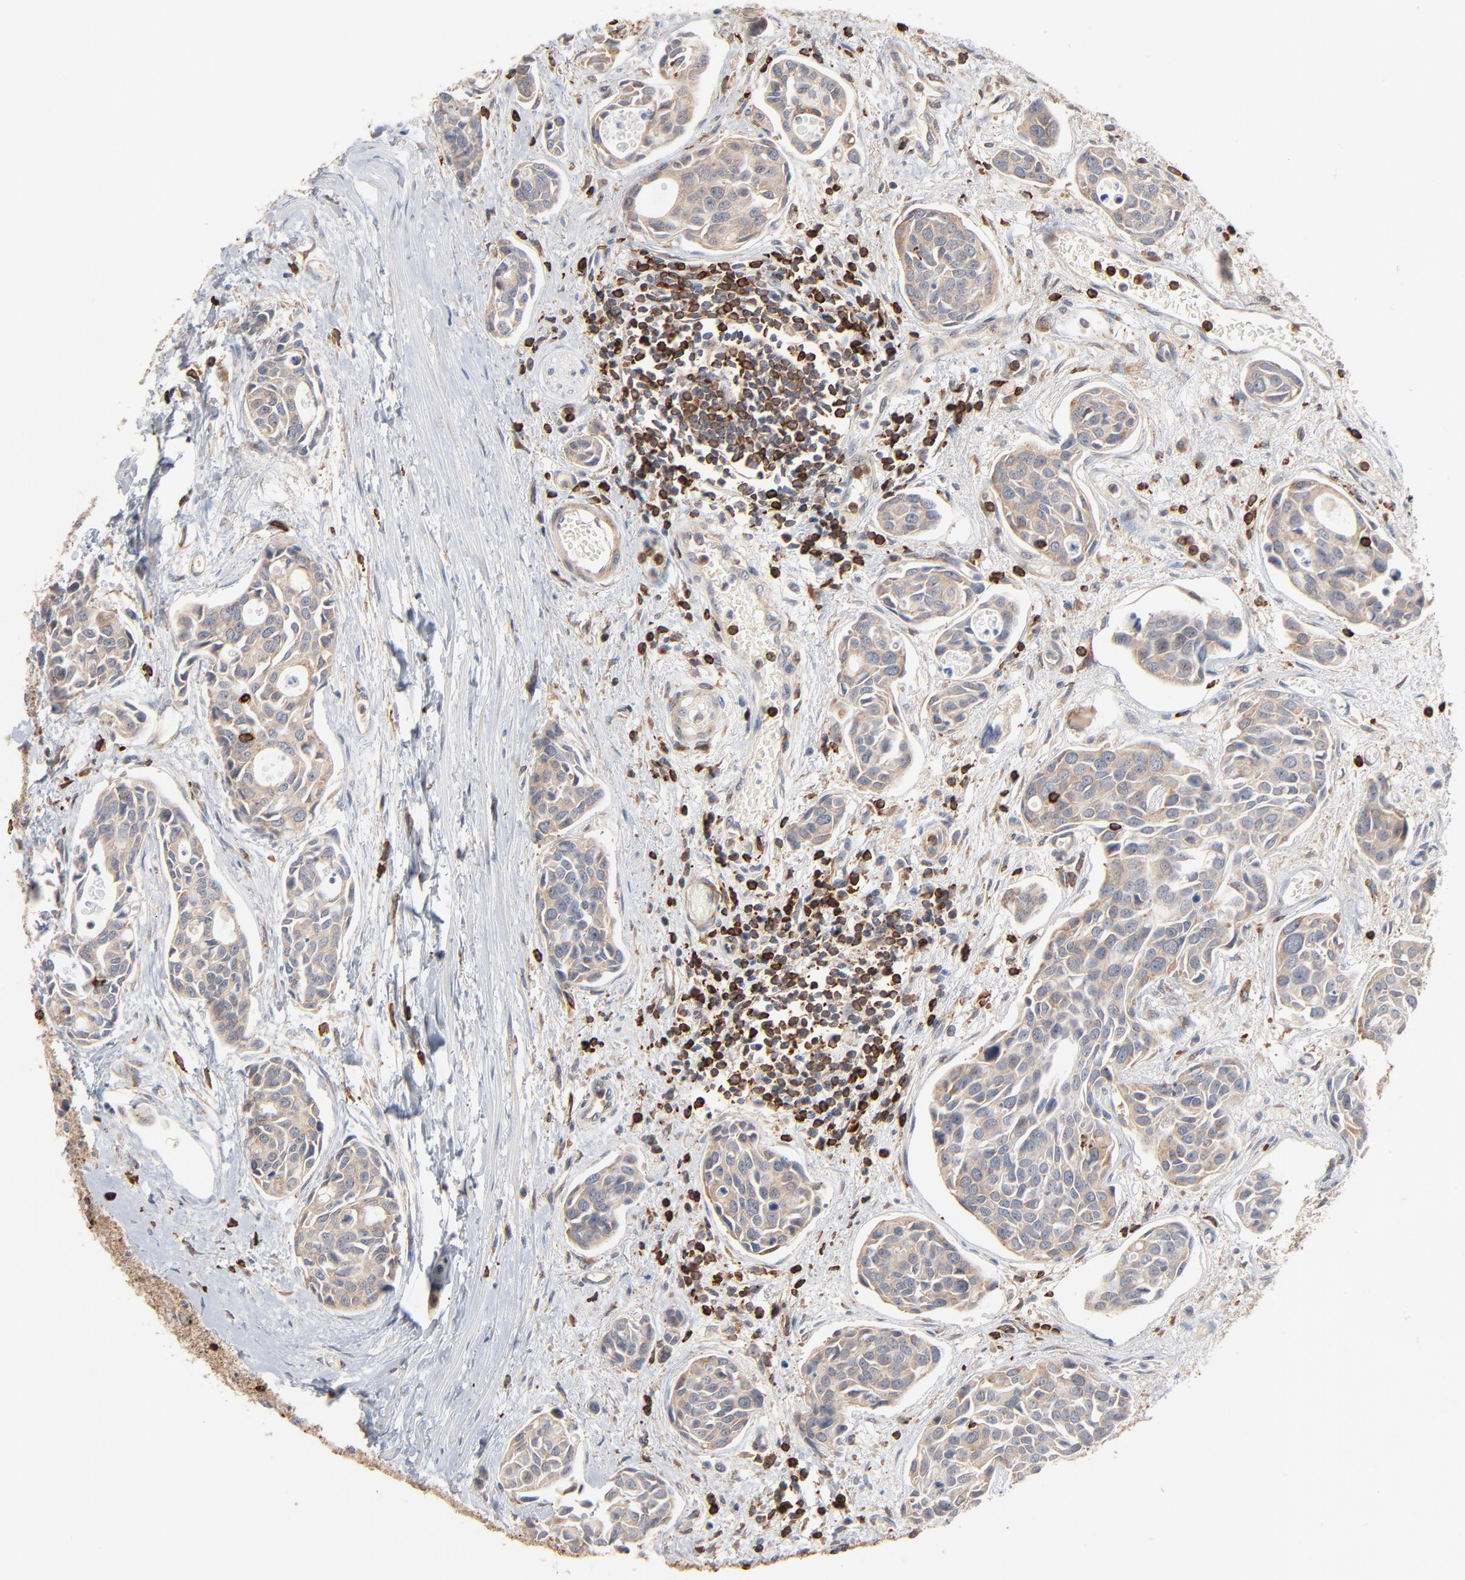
{"staining": {"intensity": "weak", "quantity": "25%-75%", "location": "cytoplasmic/membranous"}, "tissue": "urothelial cancer", "cell_type": "Tumor cells", "image_type": "cancer", "snomed": [{"axis": "morphology", "description": "Urothelial carcinoma, High grade"}, {"axis": "topography", "description": "Urinary bladder"}], "caption": "Human urothelial carcinoma (high-grade) stained with a protein marker displays weak staining in tumor cells.", "gene": "SH3KBP1", "patient": {"sex": "male", "age": 78}}